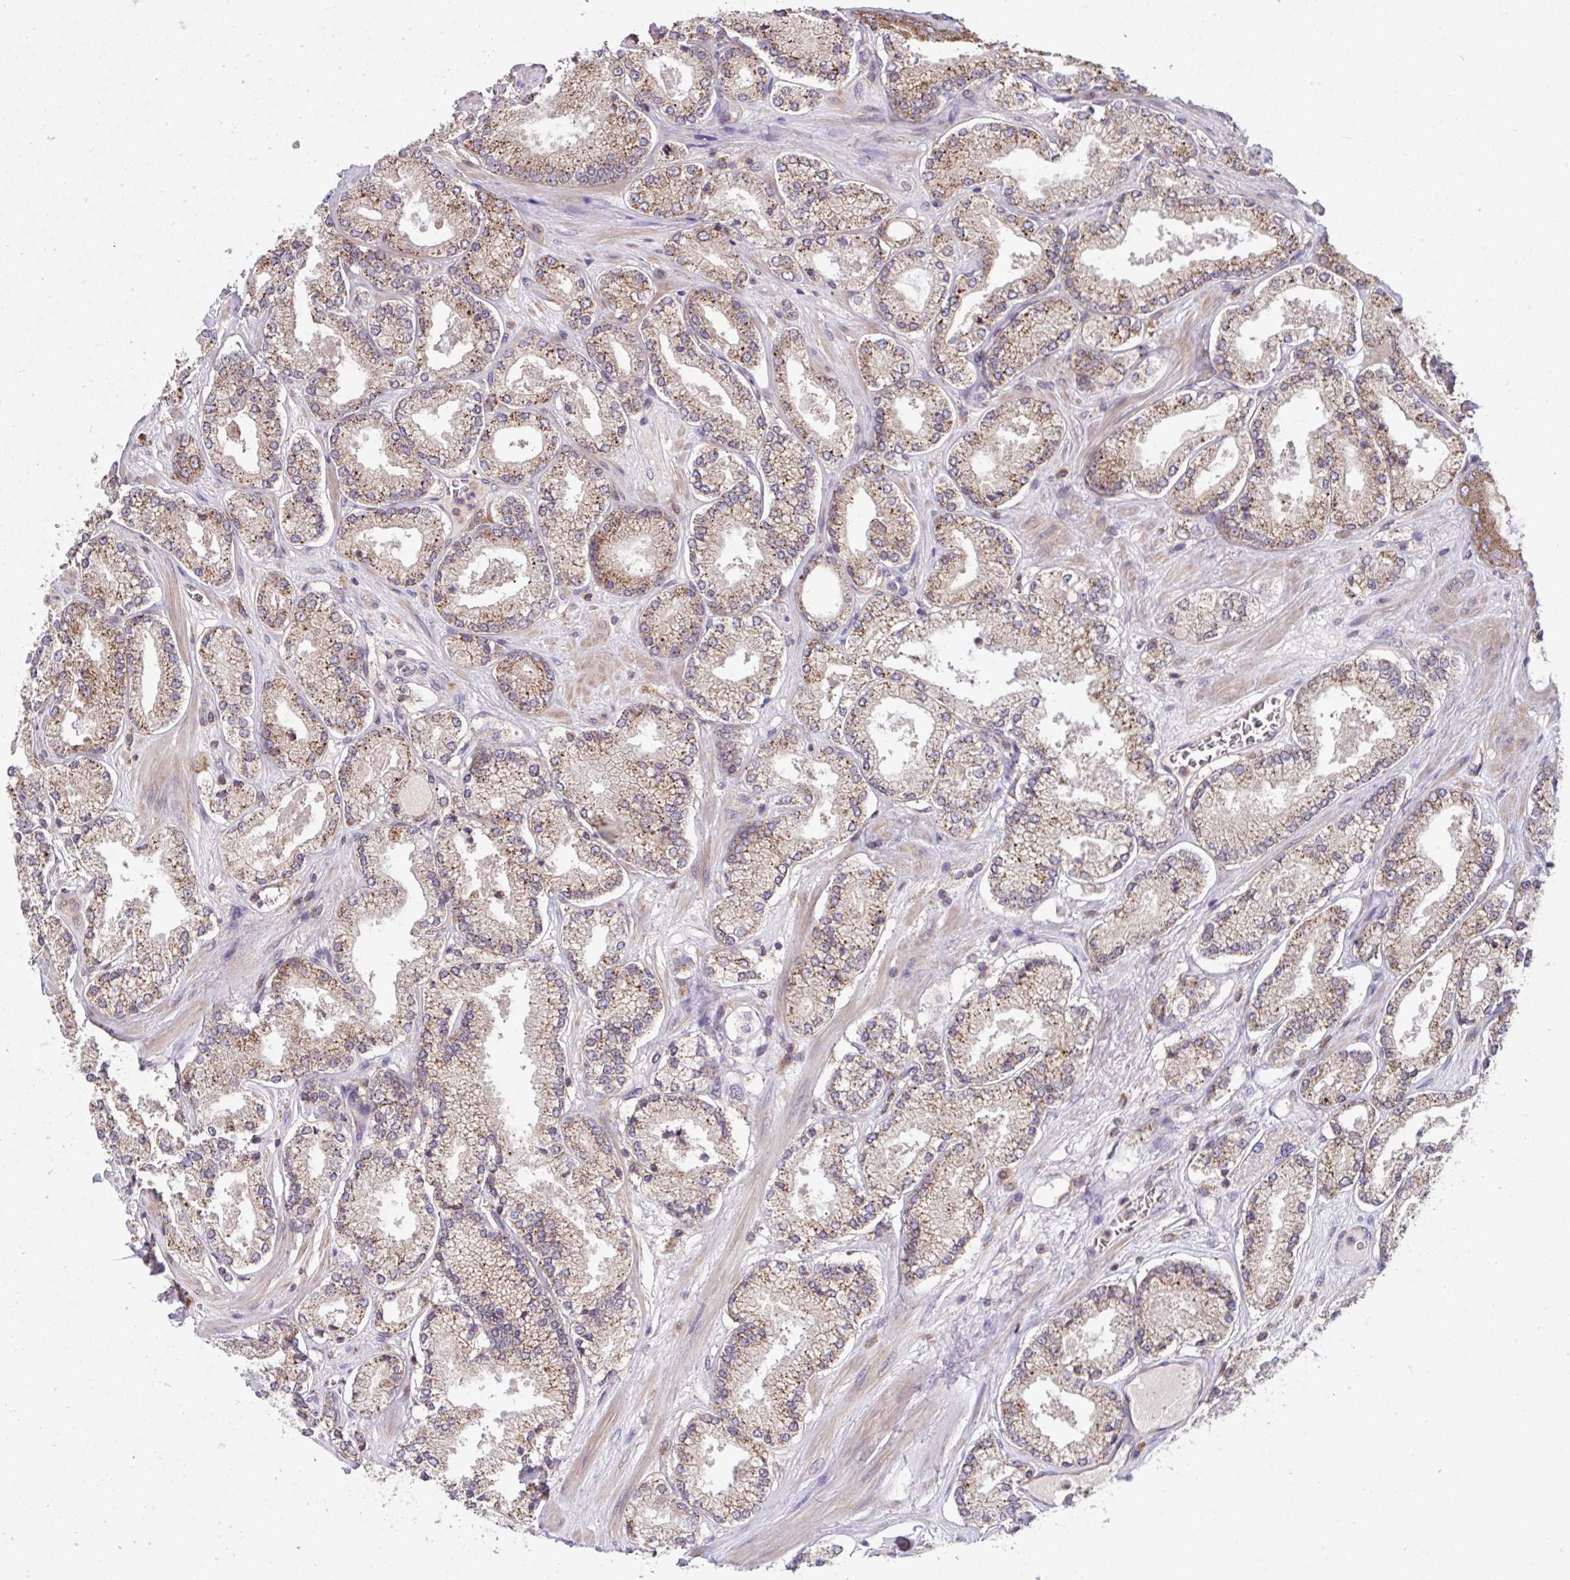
{"staining": {"intensity": "weak", "quantity": ">75%", "location": "cytoplasmic/membranous"}, "tissue": "prostate cancer", "cell_type": "Tumor cells", "image_type": "cancer", "snomed": [{"axis": "morphology", "description": "Adenocarcinoma, High grade"}, {"axis": "topography", "description": "Prostate"}], "caption": "Weak cytoplasmic/membranous expression is identified in about >75% of tumor cells in adenocarcinoma (high-grade) (prostate).", "gene": "PPM1H", "patient": {"sex": "male", "age": 63}}